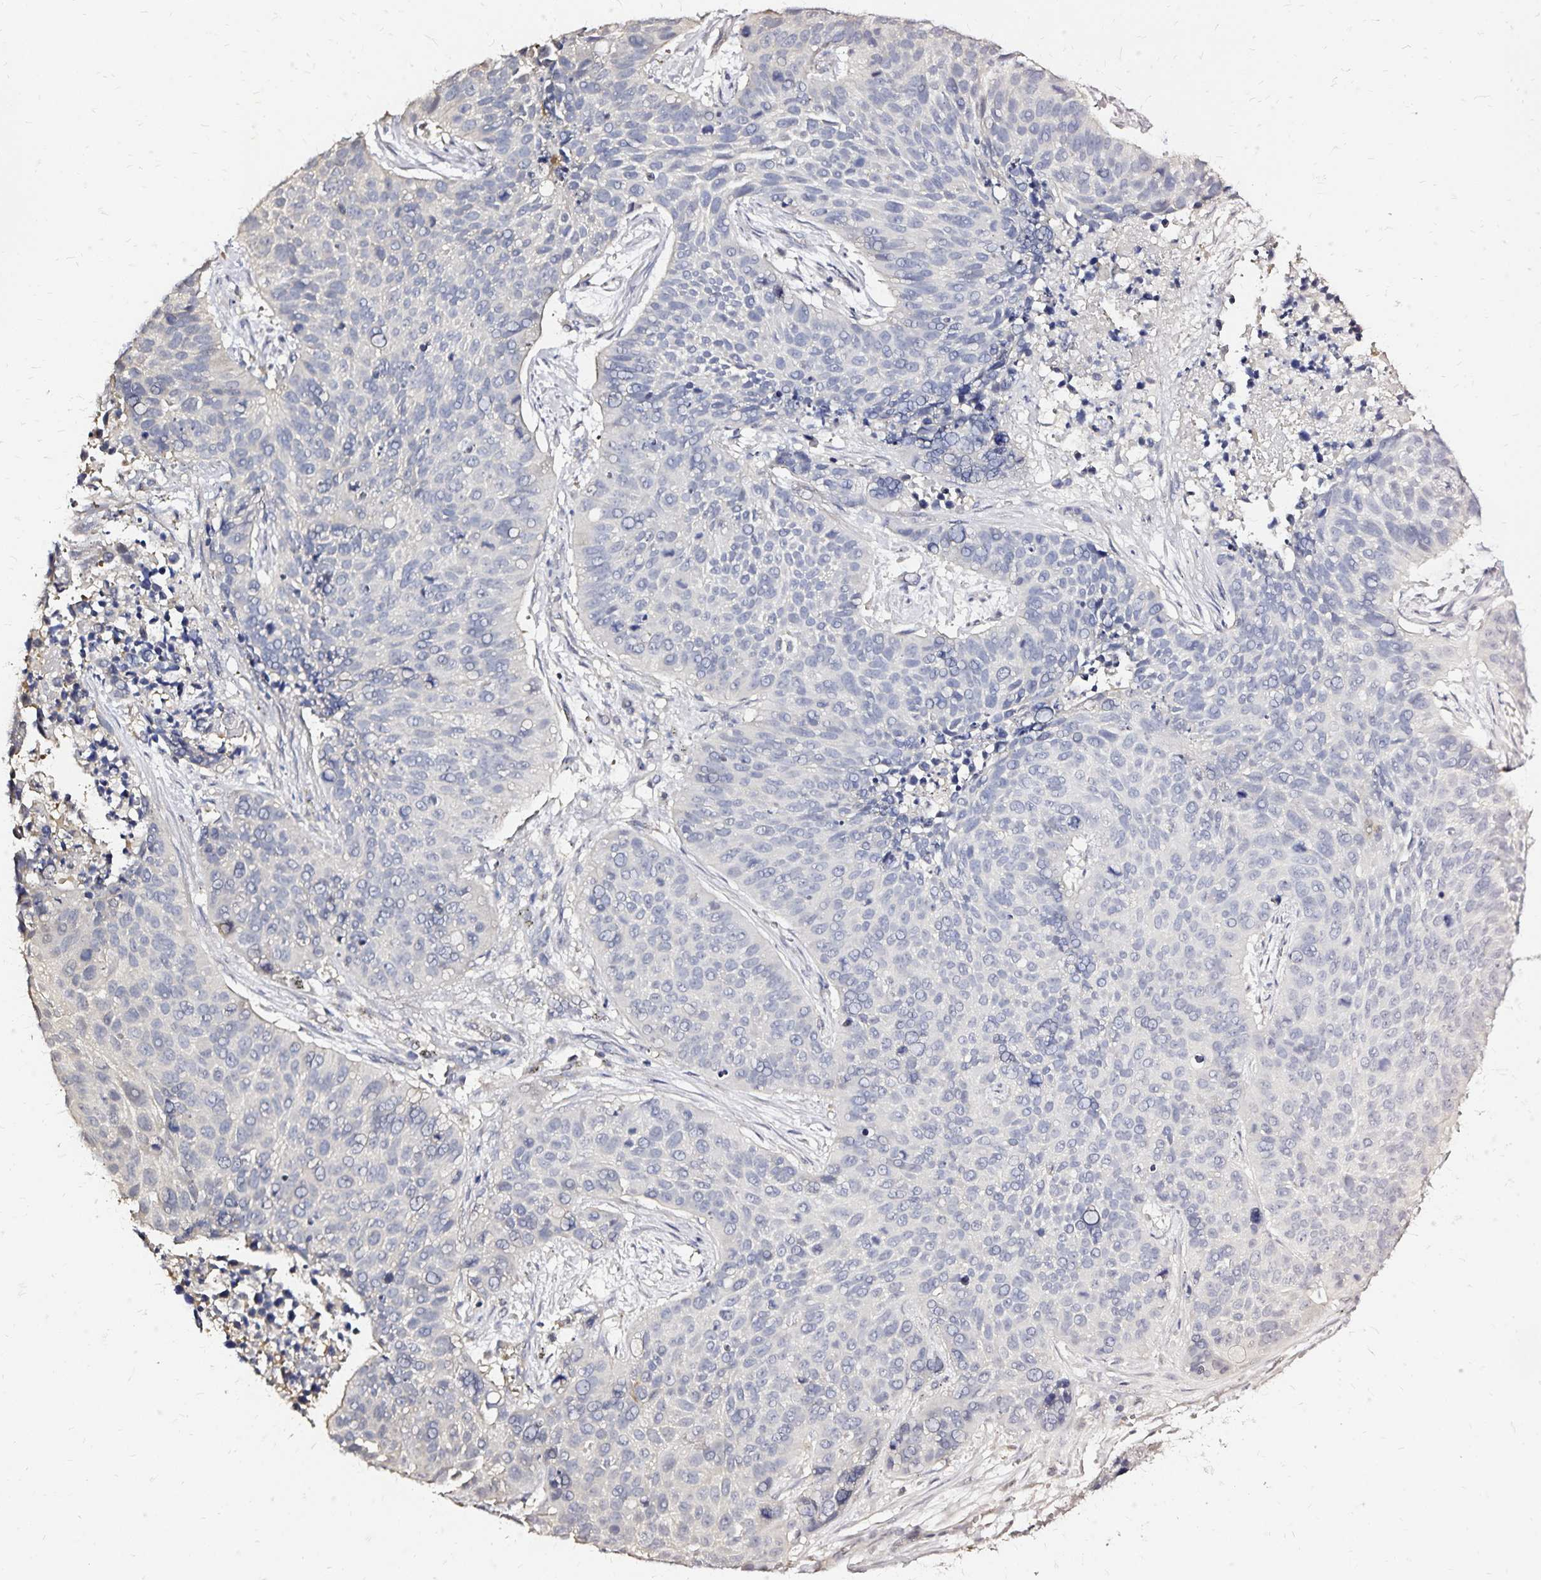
{"staining": {"intensity": "negative", "quantity": "none", "location": "none"}, "tissue": "lung cancer", "cell_type": "Tumor cells", "image_type": "cancer", "snomed": [{"axis": "morphology", "description": "Squamous cell carcinoma, NOS"}, {"axis": "topography", "description": "Lung"}], "caption": "This is an immunohistochemistry photomicrograph of human lung cancer. There is no positivity in tumor cells.", "gene": "SLC5A1", "patient": {"sex": "male", "age": 62}}